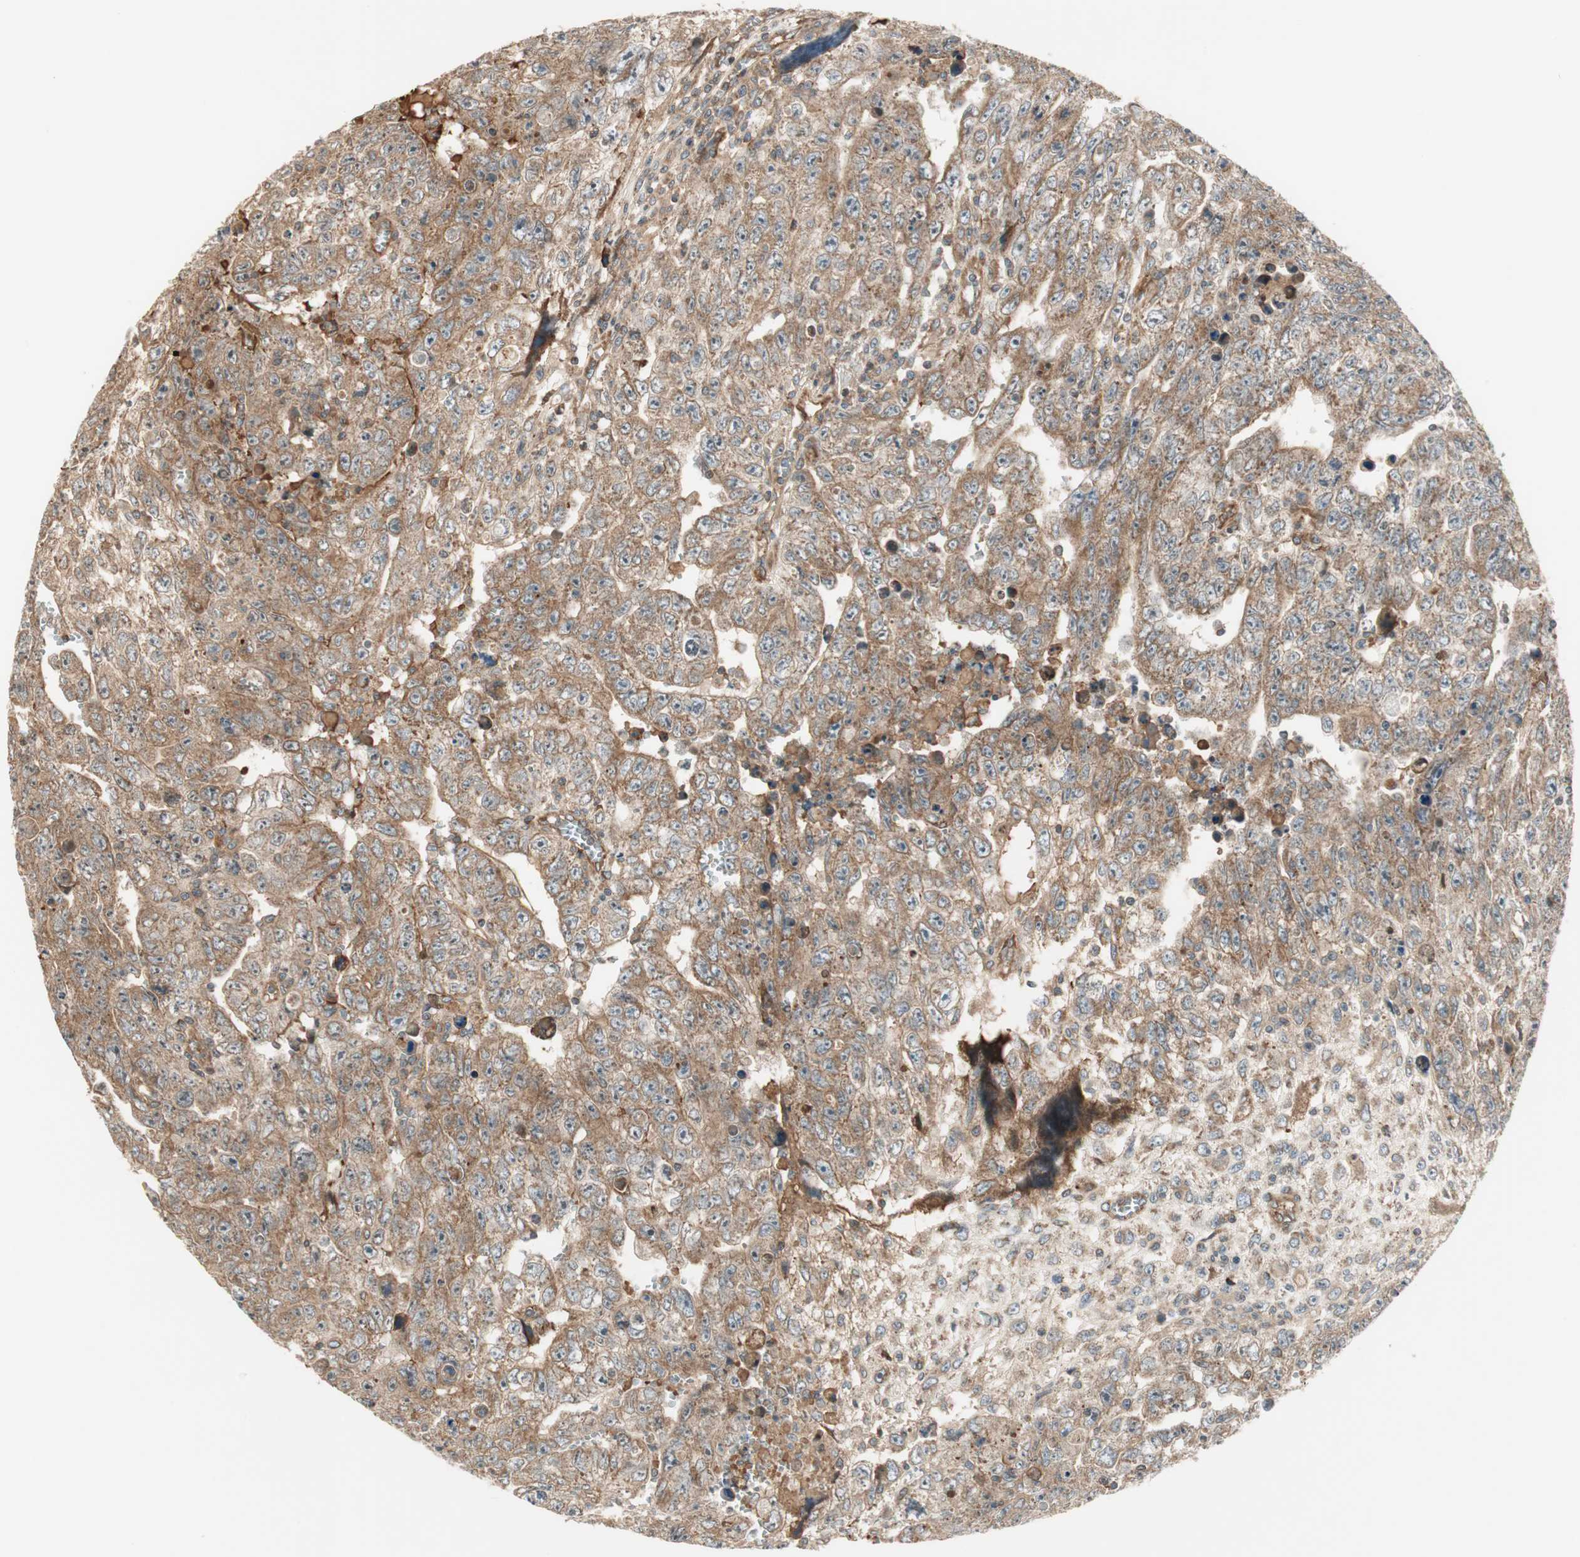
{"staining": {"intensity": "moderate", "quantity": ">75%", "location": "cytoplasmic/membranous"}, "tissue": "testis cancer", "cell_type": "Tumor cells", "image_type": "cancer", "snomed": [{"axis": "morphology", "description": "Carcinoma, Embryonal, NOS"}, {"axis": "topography", "description": "Testis"}], "caption": "Immunohistochemical staining of testis cancer displays medium levels of moderate cytoplasmic/membranous staining in approximately >75% of tumor cells.", "gene": "CTTNBP2NL", "patient": {"sex": "male", "age": 28}}